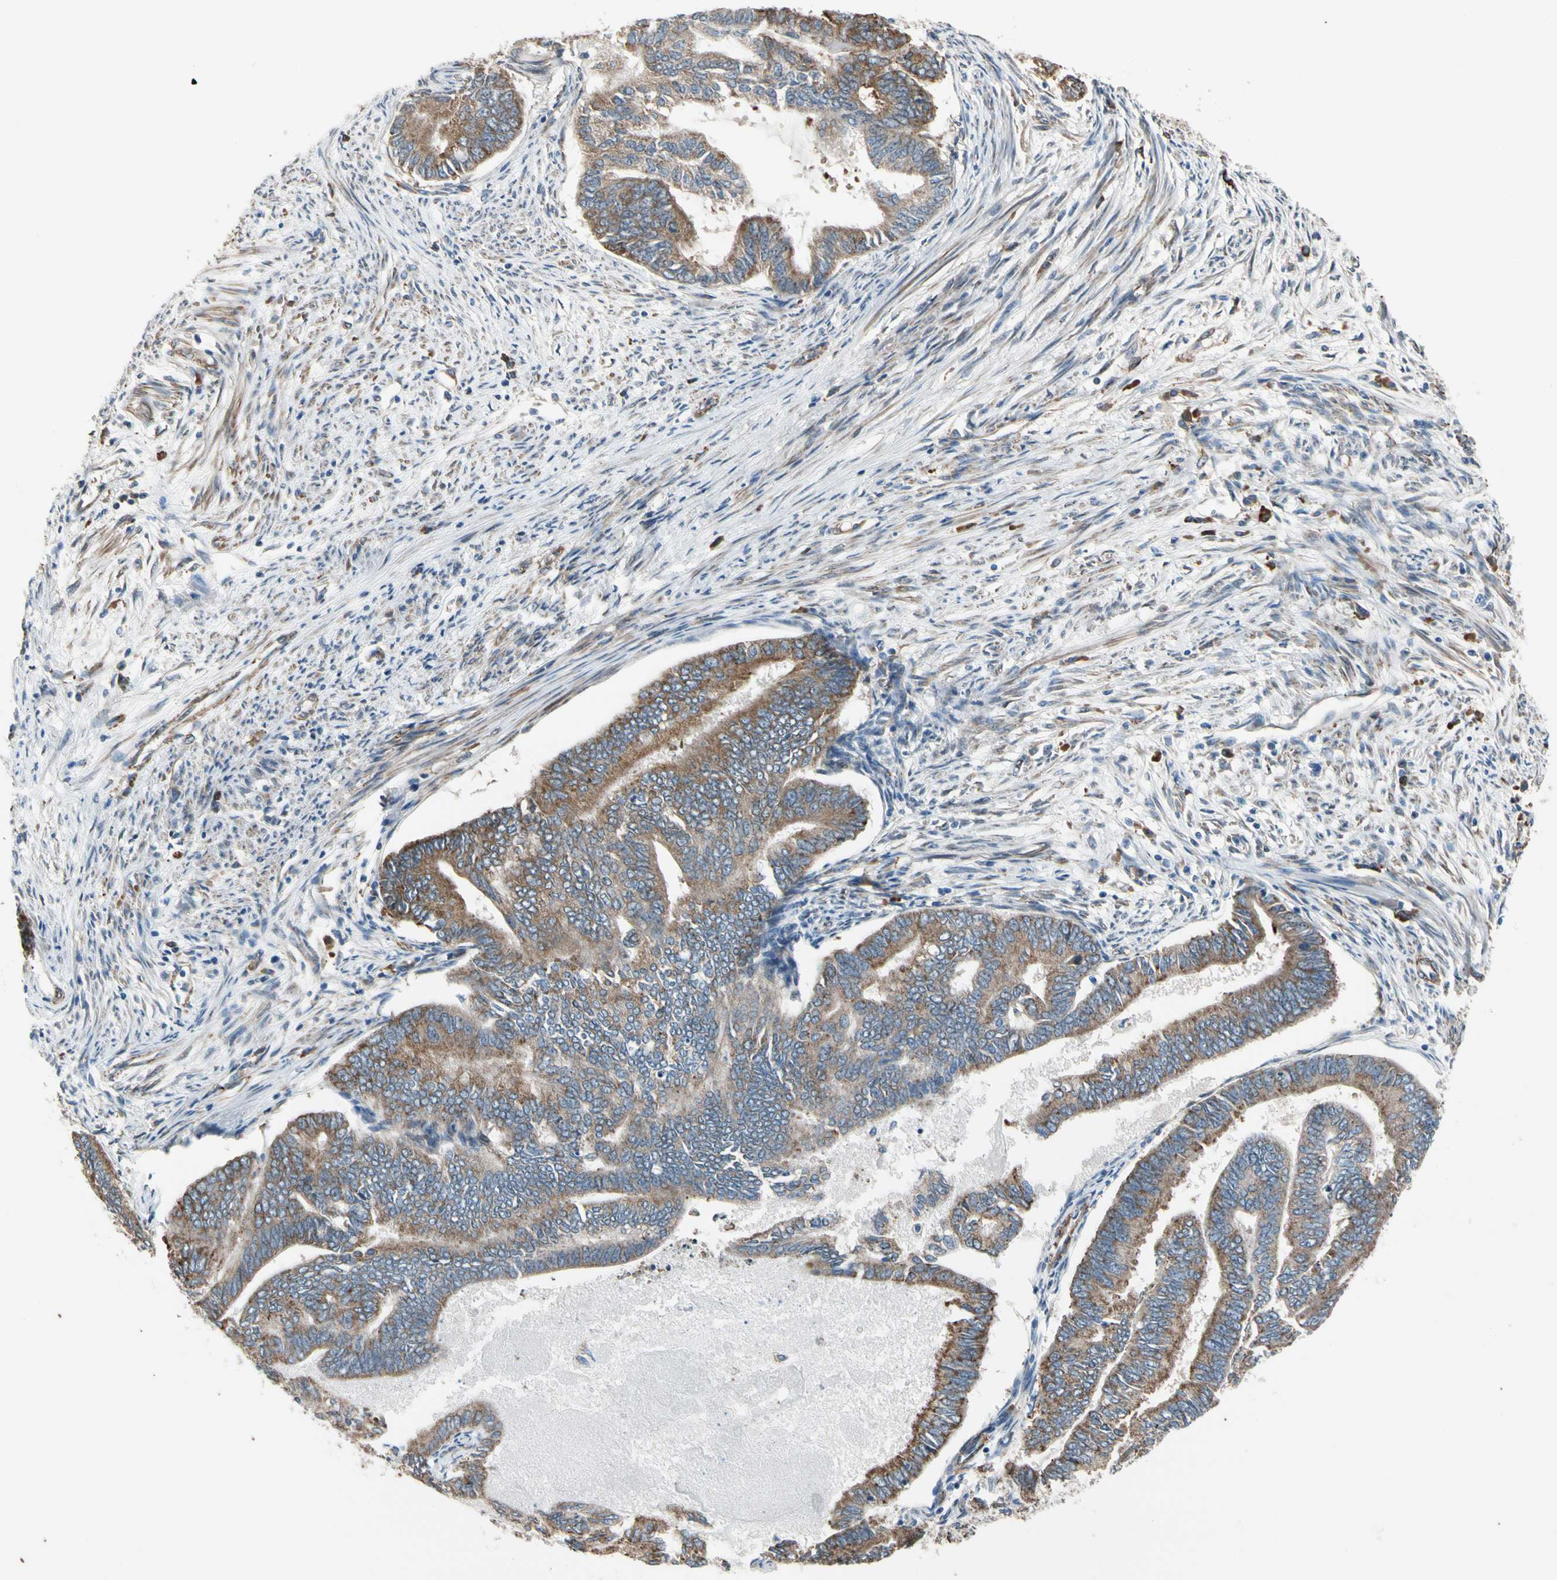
{"staining": {"intensity": "strong", "quantity": ">75%", "location": "cytoplasmic/membranous"}, "tissue": "endometrial cancer", "cell_type": "Tumor cells", "image_type": "cancer", "snomed": [{"axis": "morphology", "description": "Adenocarcinoma, NOS"}, {"axis": "topography", "description": "Endometrium"}], "caption": "About >75% of tumor cells in endometrial adenocarcinoma display strong cytoplasmic/membranous protein staining as visualized by brown immunohistochemical staining.", "gene": "LIMK2", "patient": {"sex": "female", "age": 86}}